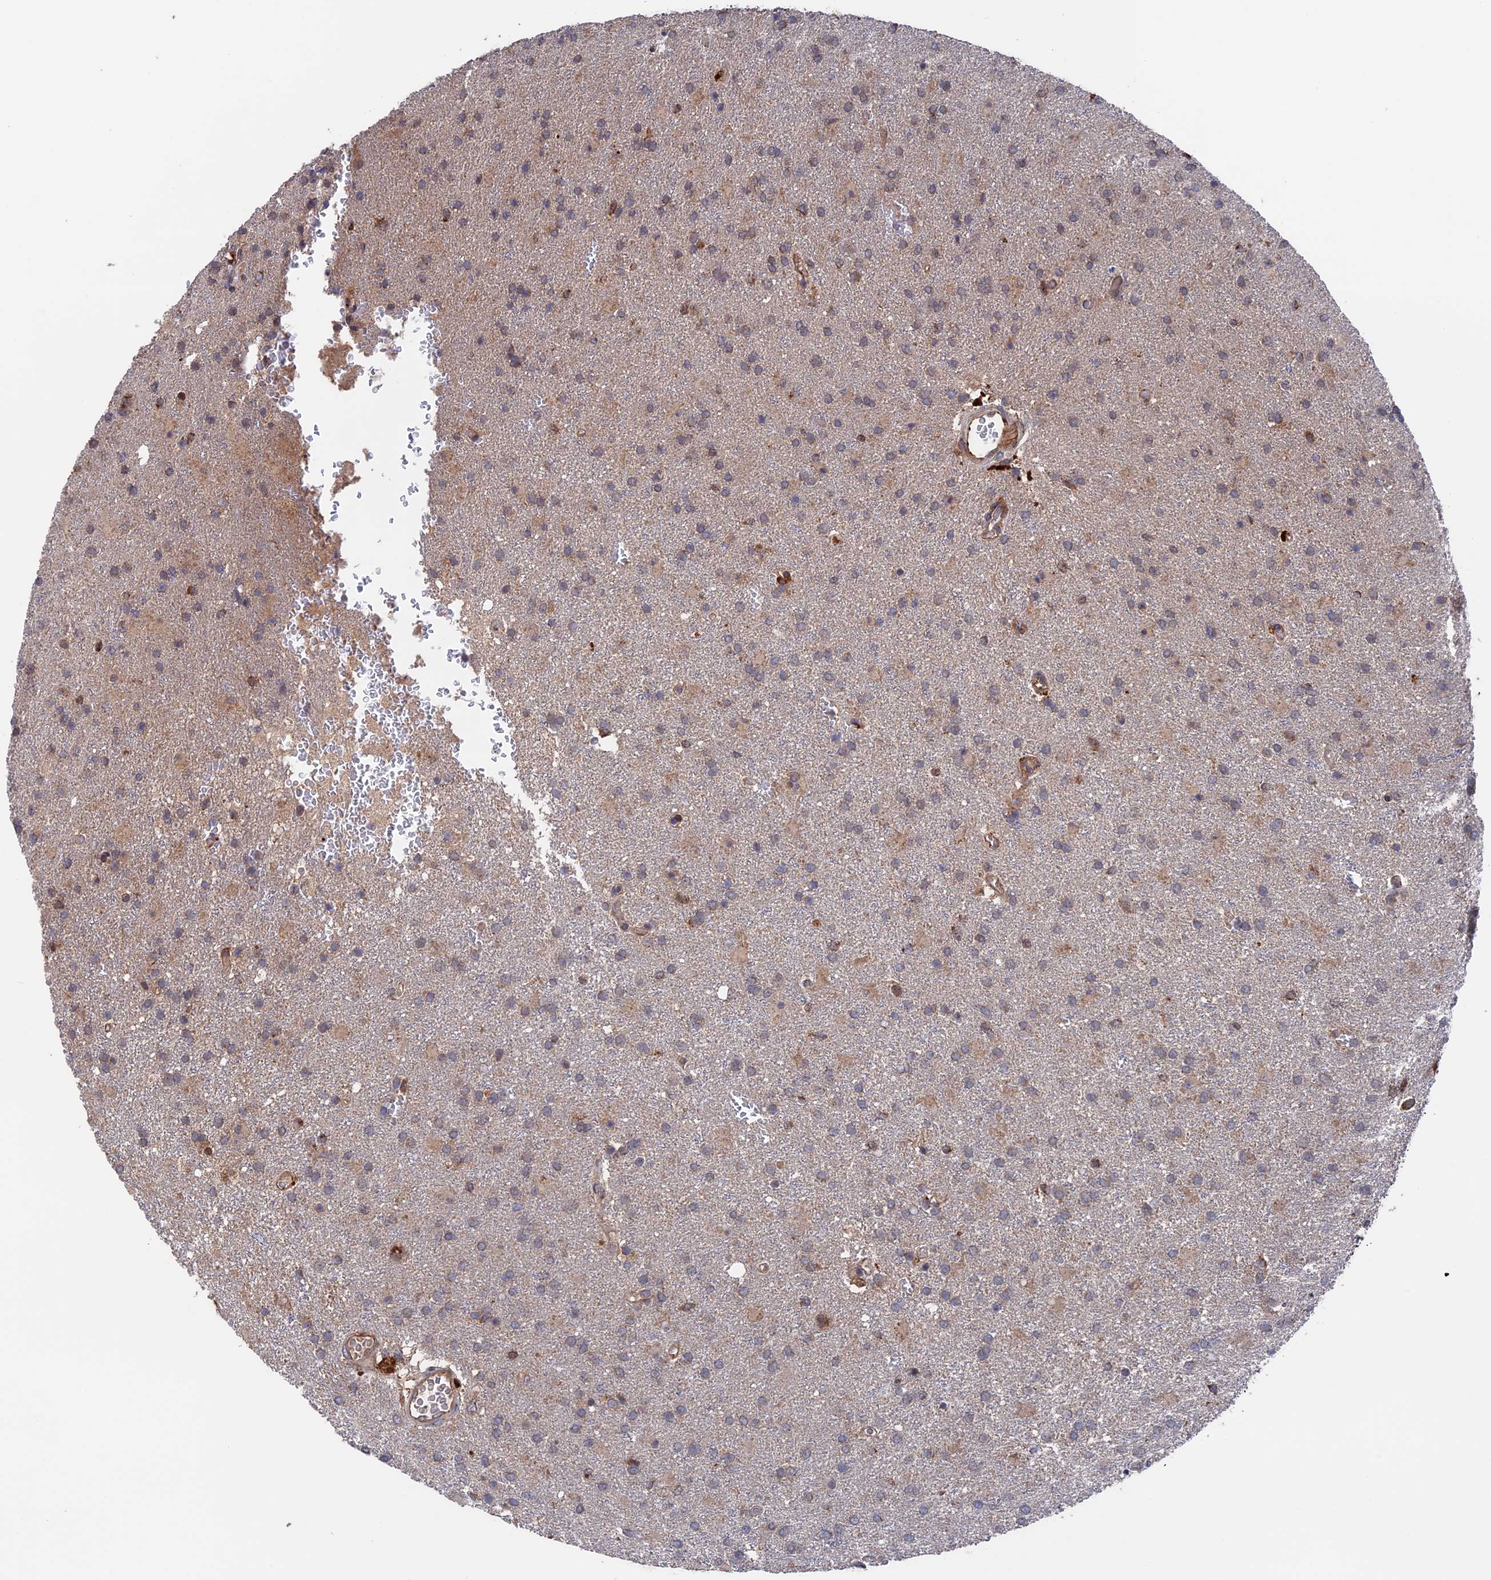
{"staining": {"intensity": "weak", "quantity": "<25%", "location": "cytoplasmic/membranous"}, "tissue": "glioma", "cell_type": "Tumor cells", "image_type": "cancer", "snomed": [{"axis": "morphology", "description": "Glioma, malignant, High grade"}, {"axis": "topography", "description": "Brain"}], "caption": "IHC micrograph of glioma stained for a protein (brown), which reveals no expression in tumor cells.", "gene": "PLA2G15", "patient": {"sex": "female", "age": 74}}